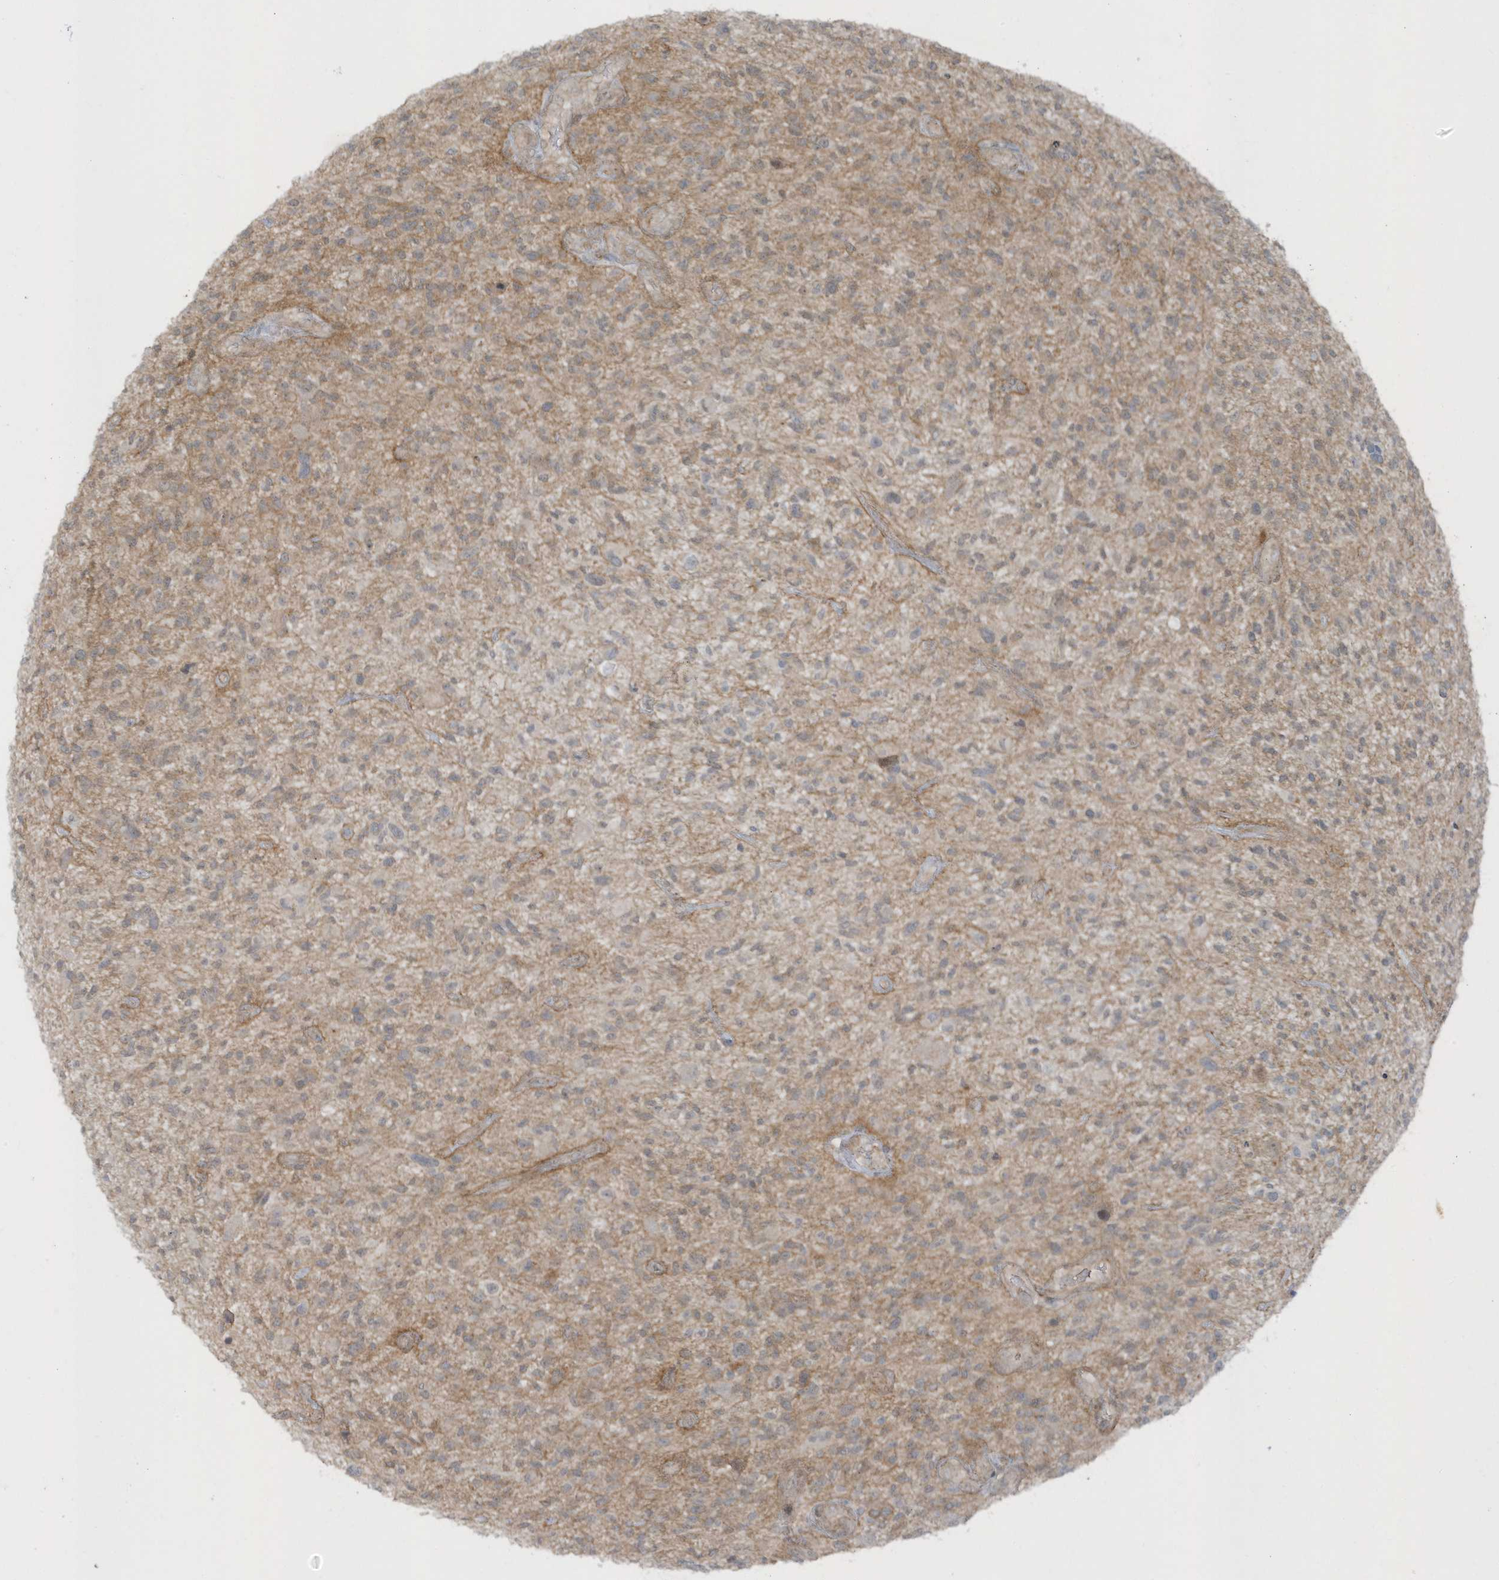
{"staining": {"intensity": "negative", "quantity": "none", "location": "none"}, "tissue": "glioma", "cell_type": "Tumor cells", "image_type": "cancer", "snomed": [{"axis": "morphology", "description": "Glioma, malignant, High grade"}, {"axis": "topography", "description": "Brain"}], "caption": "Immunohistochemistry photomicrograph of glioma stained for a protein (brown), which displays no staining in tumor cells.", "gene": "PARD3B", "patient": {"sex": "male", "age": 47}}